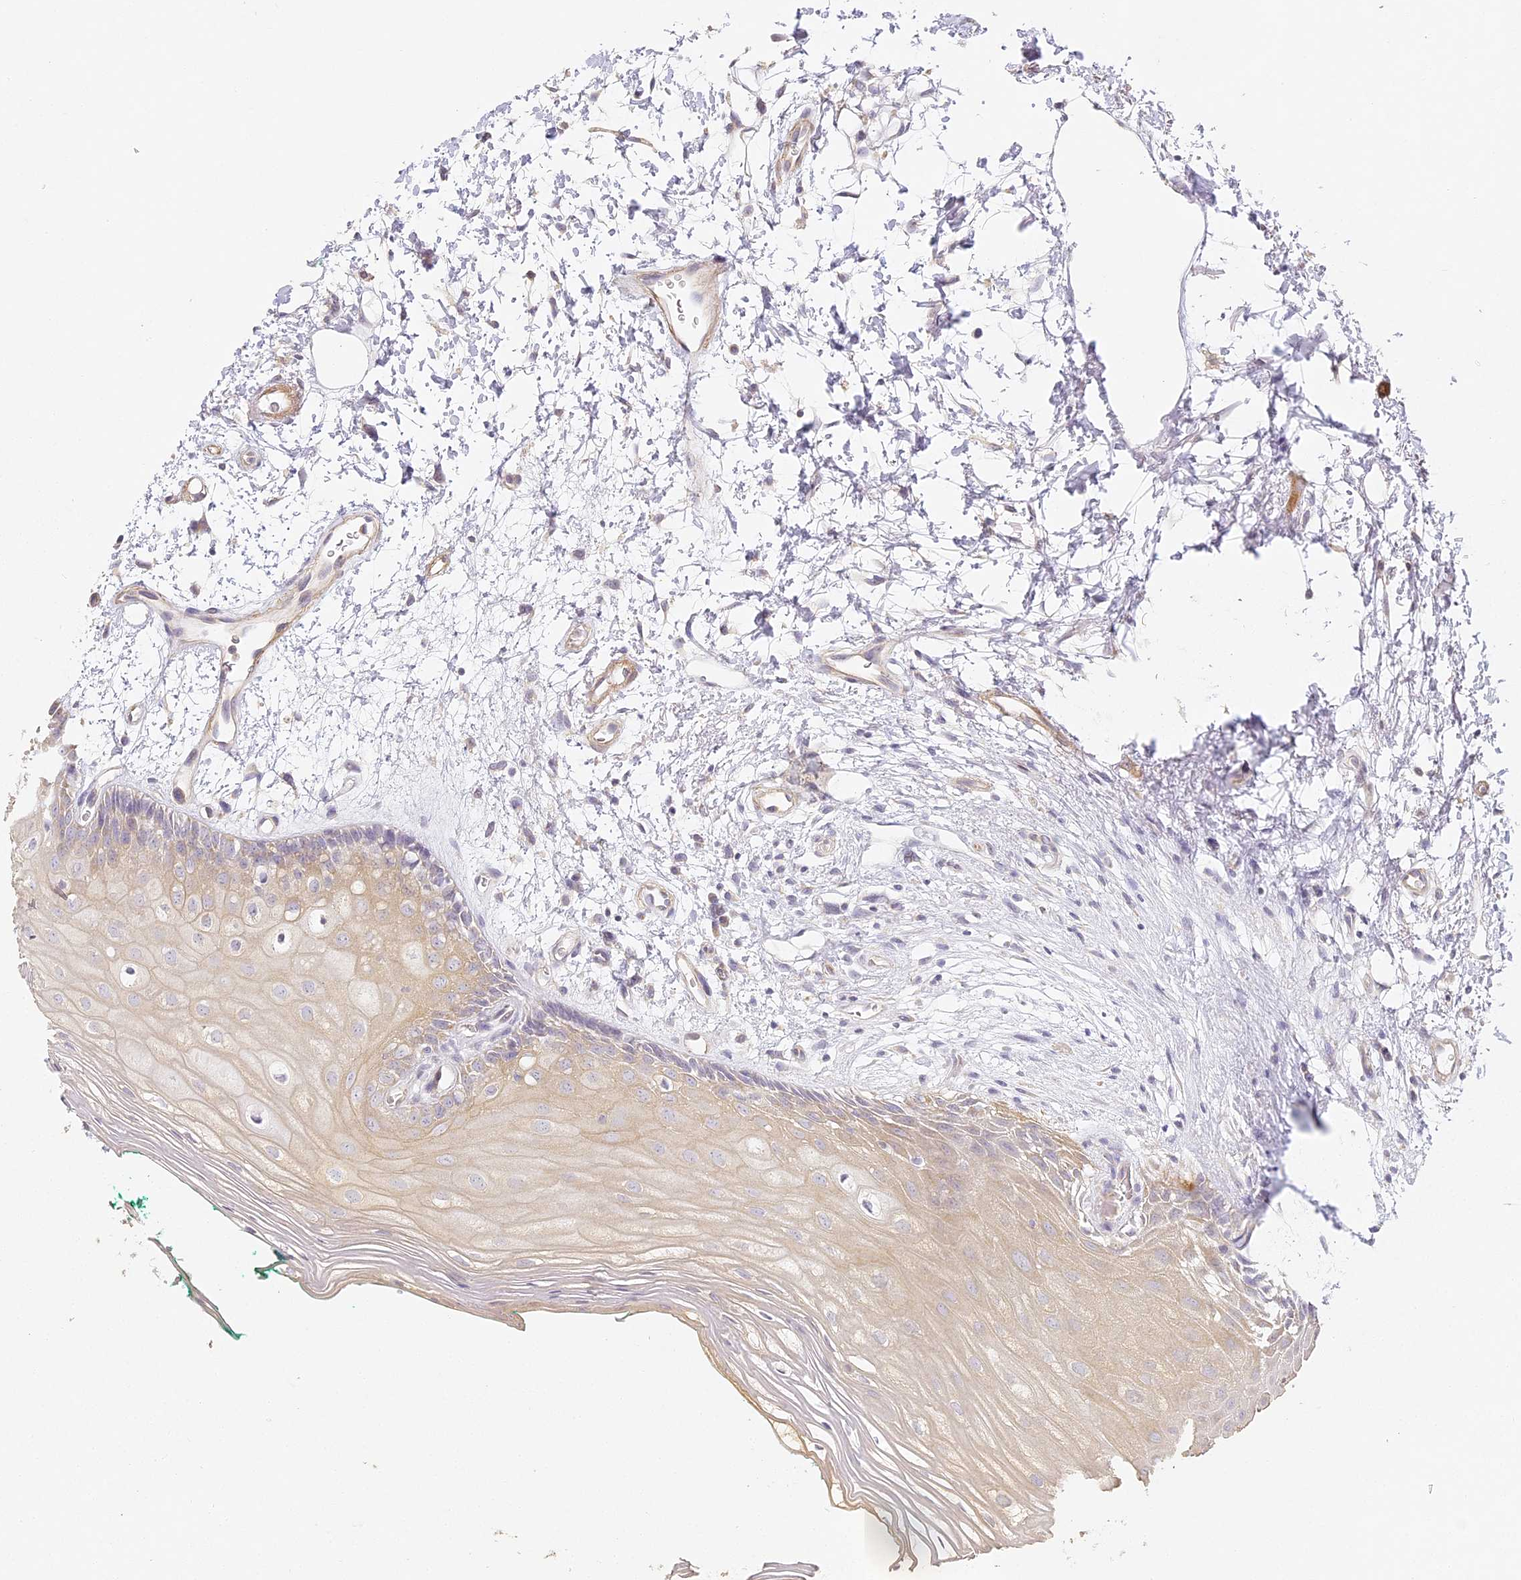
{"staining": {"intensity": "weak", "quantity": "25%-75%", "location": "cytoplasmic/membranous"}, "tissue": "oral mucosa", "cell_type": "Squamous epithelial cells", "image_type": "normal", "snomed": [{"axis": "morphology", "description": "Normal tissue, NOS"}, {"axis": "topography", "description": "Skeletal muscle"}, {"axis": "topography", "description": "Oral tissue"}, {"axis": "topography", "description": "Peripheral nerve tissue"}], "caption": "Immunohistochemistry of benign oral mucosa displays low levels of weak cytoplasmic/membranous positivity in approximately 25%-75% of squamous epithelial cells.", "gene": "MED28", "patient": {"sex": "female", "age": 84}}